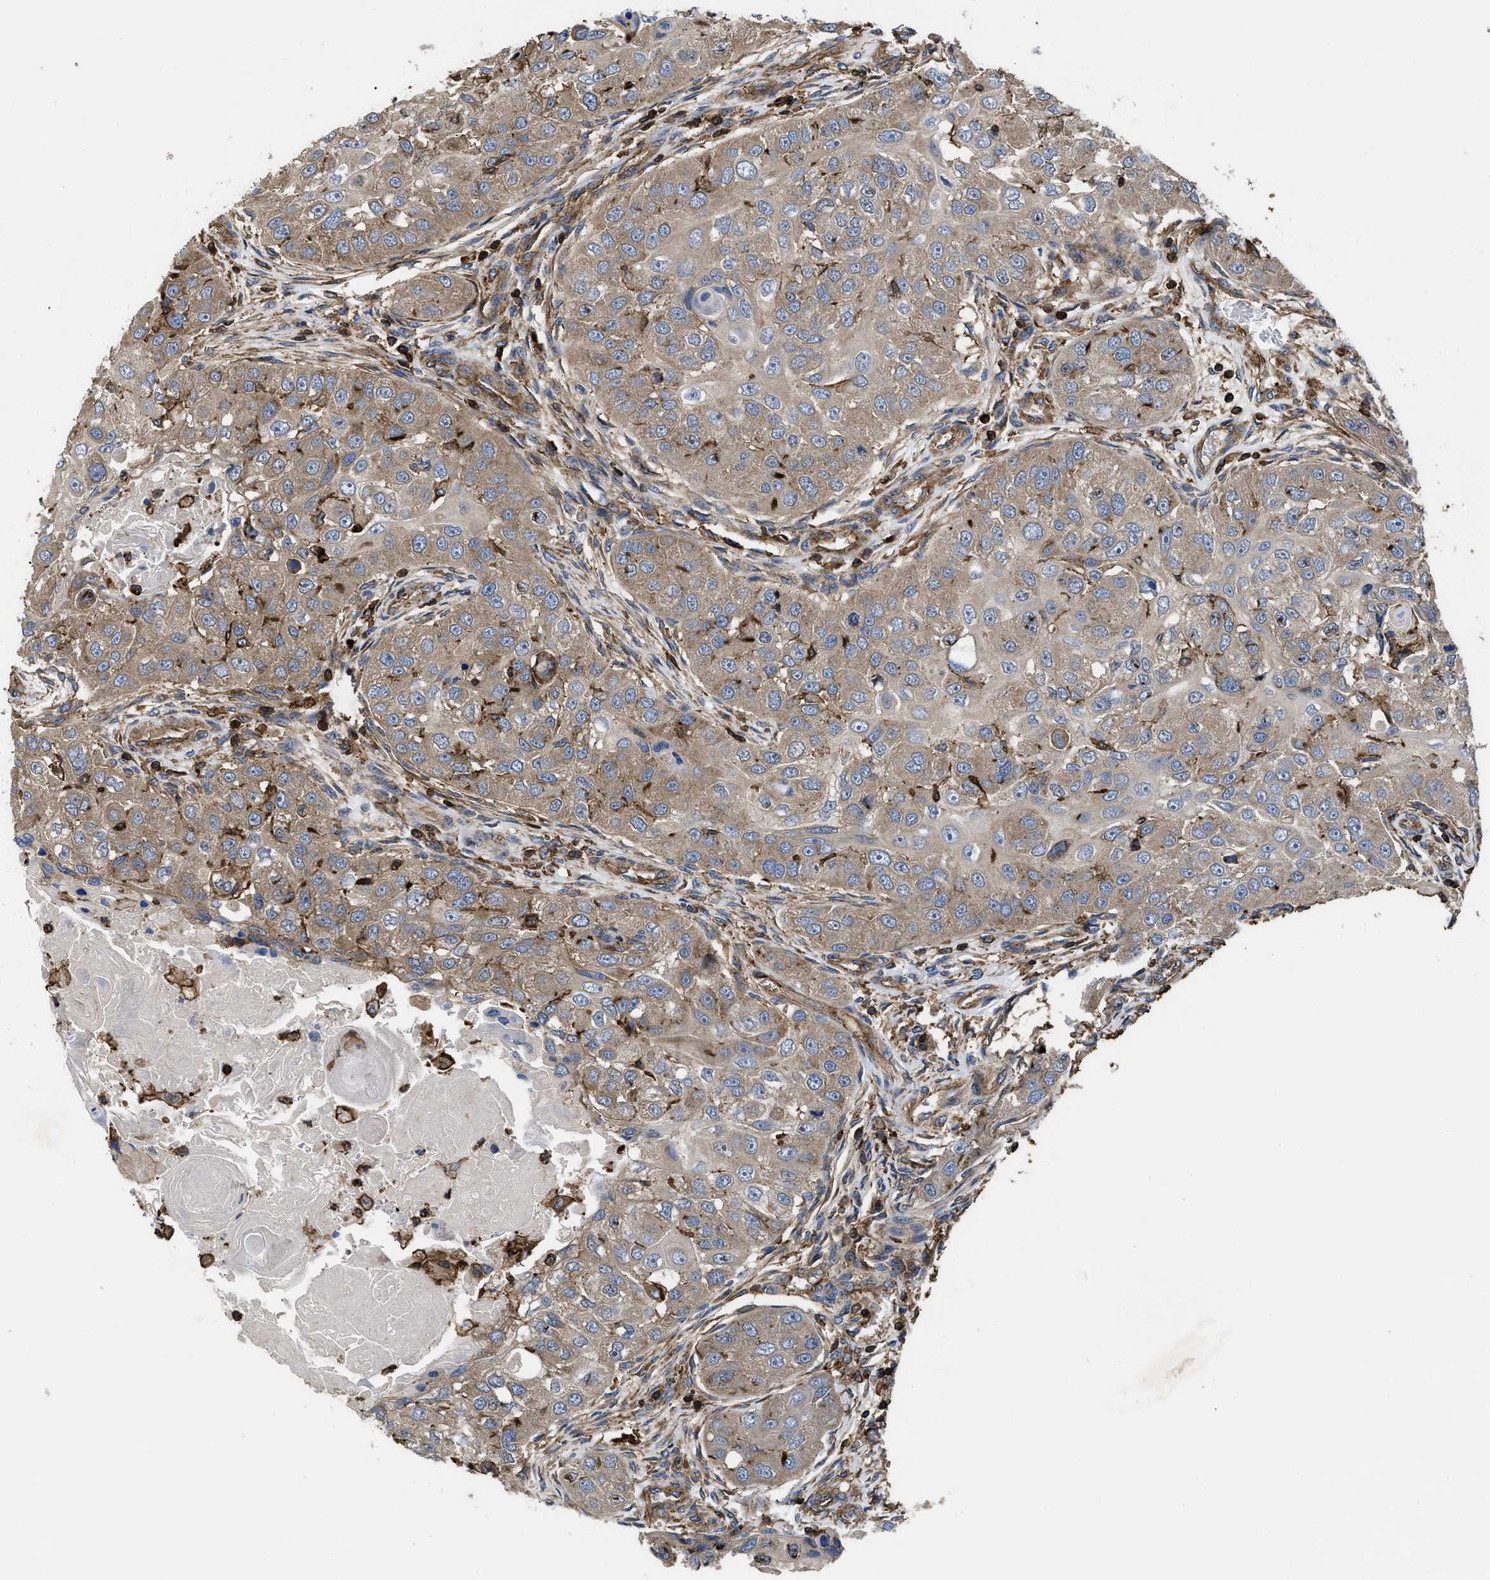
{"staining": {"intensity": "moderate", "quantity": ">75%", "location": "cytoplasmic/membranous"}, "tissue": "head and neck cancer", "cell_type": "Tumor cells", "image_type": "cancer", "snomed": [{"axis": "morphology", "description": "Normal tissue, NOS"}, {"axis": "morphology", "description": "Squamous cell carcinoma, NOS"}, {"axis": "topography", "description": "Skeletal muscle"}, {"axis": "topography", "description": "Head-Neck"}], "caption": "There is medium levels of moderate cytoplasmic/membranous expression in tumor cells of head and neck cancer, as demonstrated by immunohistochemical staining (brown color).", "gene": "SCUBE2", "patient": {"sex": "male", "age": 51}}